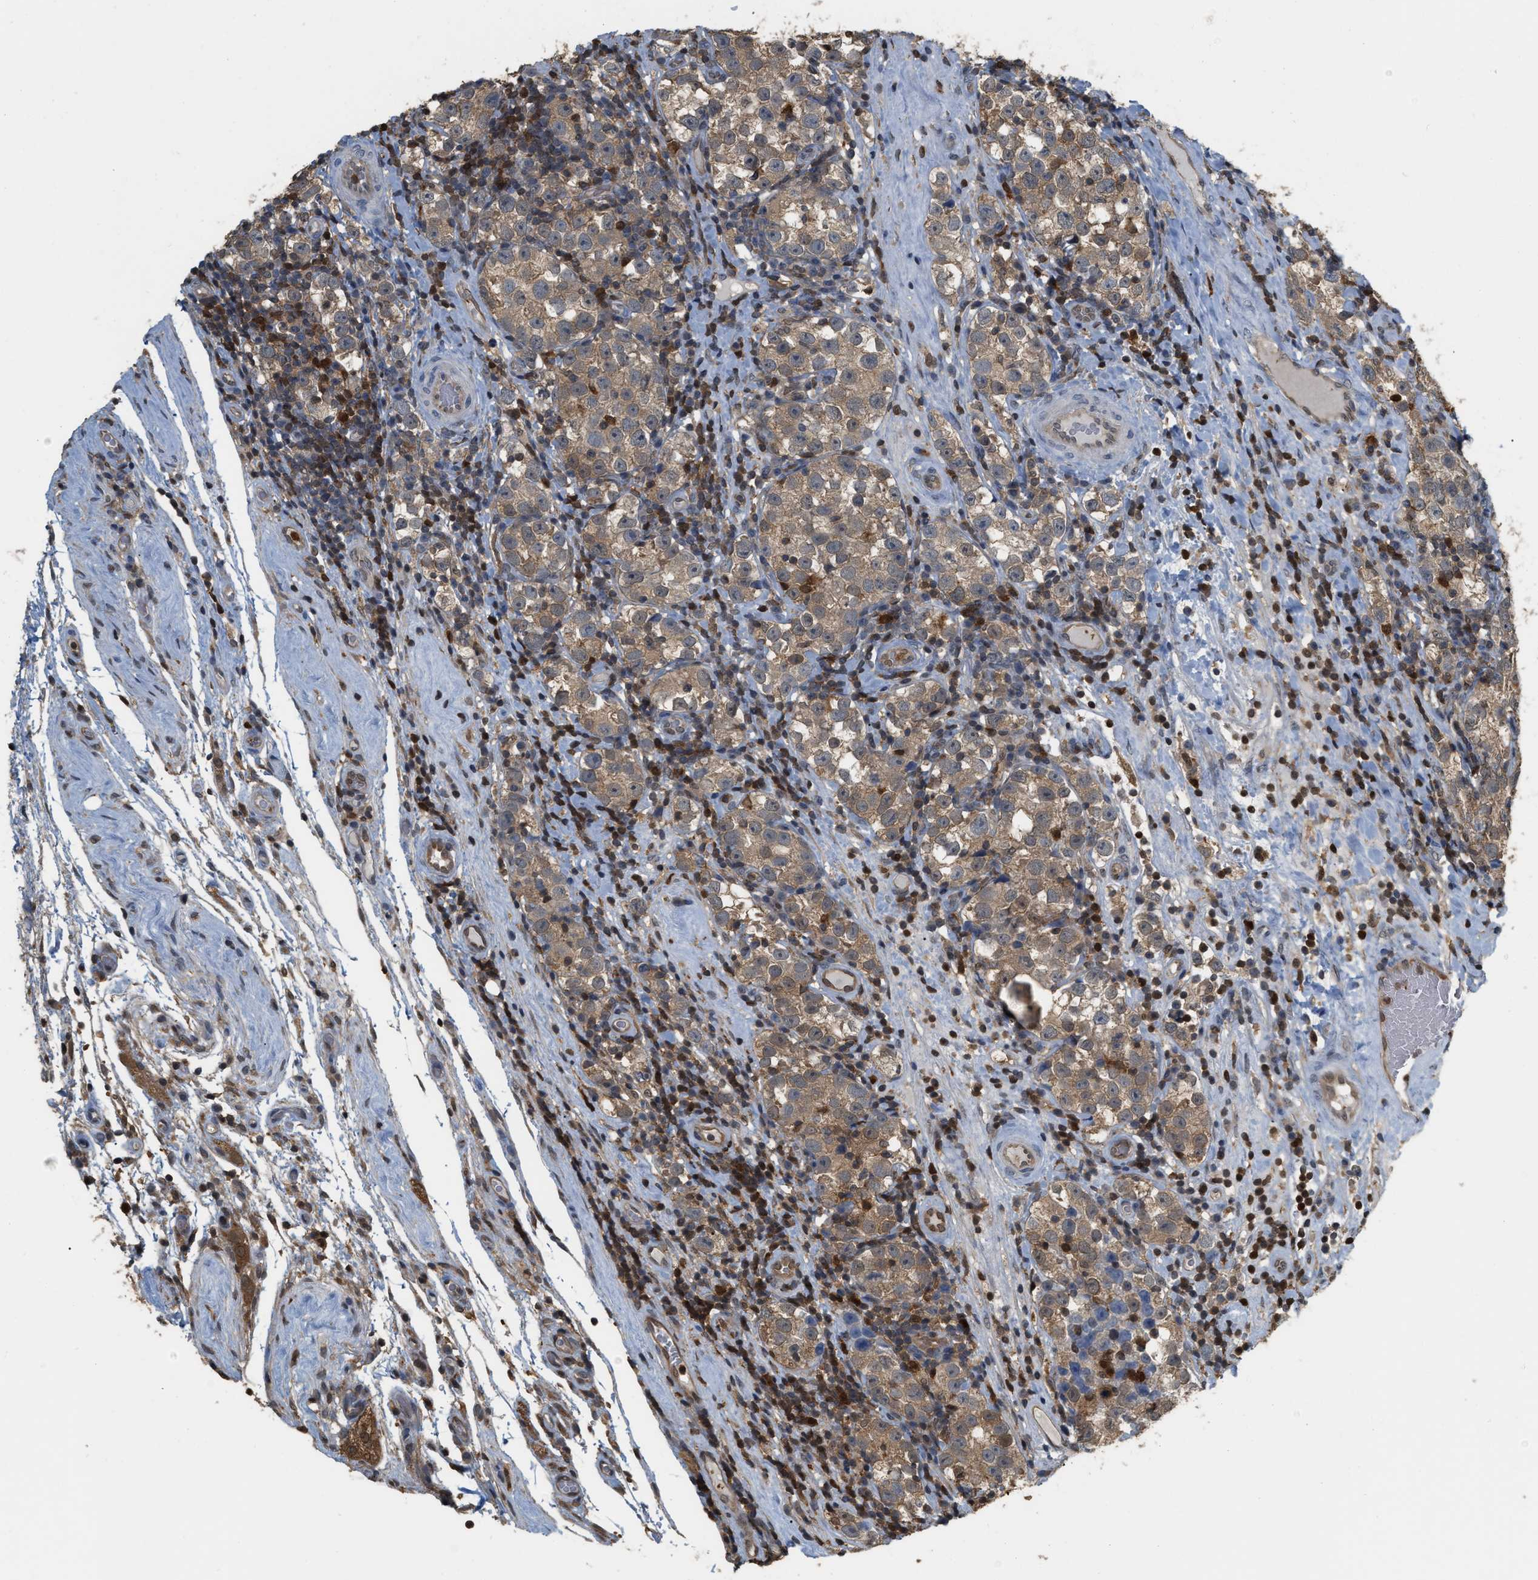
{"staining": {"intensity": "moderate", "quantity": ">75%", "location": "cytoplasmic/membranous"}, "tissue": "testis cancer", "cell_type": "Tumor cells", "image_type": "cancer", "snomed": [{"axis": "morphology", "description": "Normal tissue, NOS"}, {"axis": "morphology", "description": "Seminoma, NOS"}, {"axis": "topography", "description": "Testis"}], "caption": "High-magnification brightfield microscopy of testis seminoma stained with DAB (3,3'-diaminobenzidine) (brown) and counterstained with hematoxylin (blue). tumor cells exhibit moderate cytoplasmic/membranous staining is identified in about>75% of cells.", "gene": "MTPN", "patient": {"sex": "male", "age": 43}}